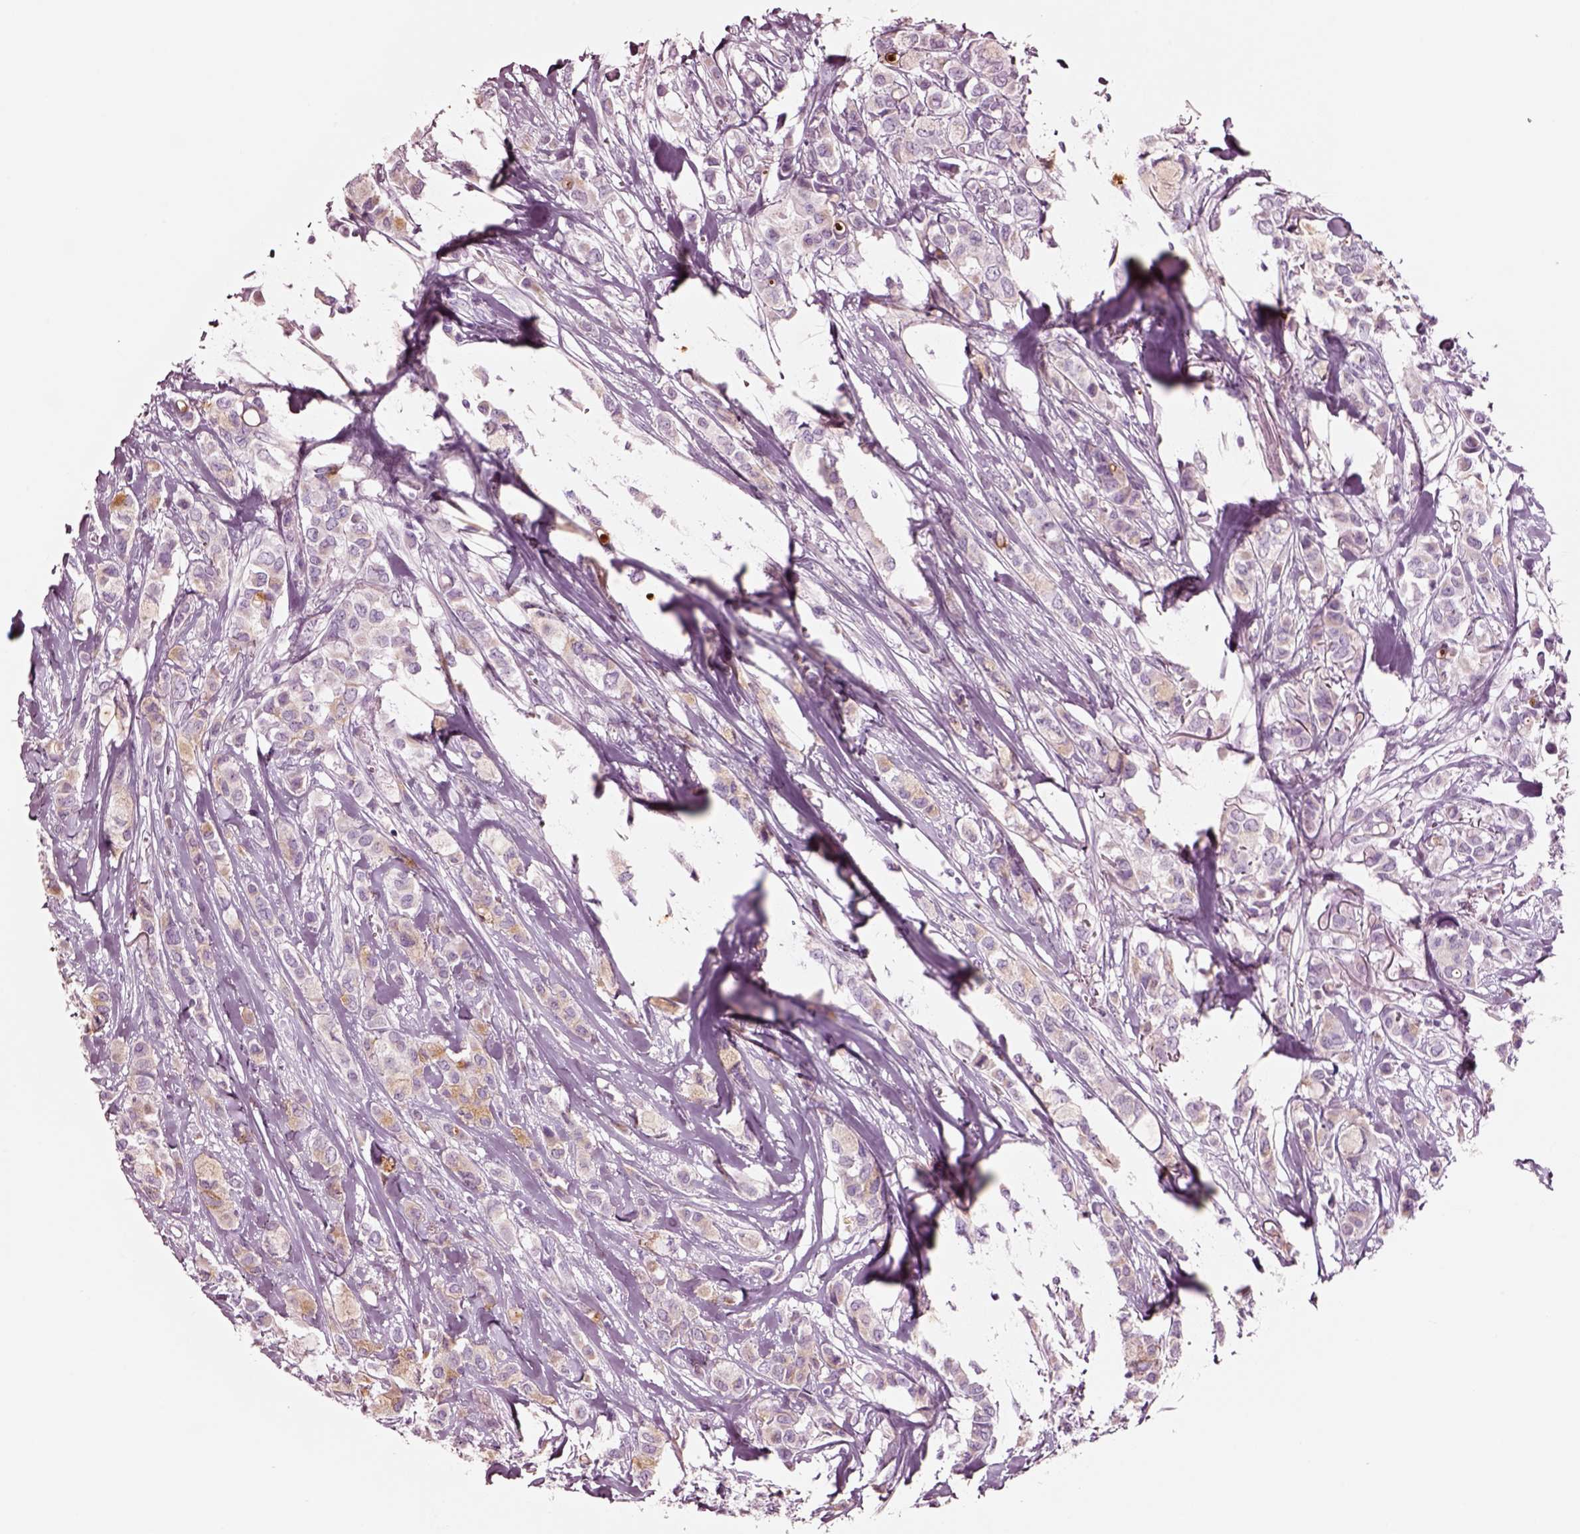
{"staining": {"intensity": "weak", "quantity": "<25%", "location": "cytoplasmic/membranous"}, "tissue": "breast cancer", "cell_type": "Tumor cells", "image_type": "cancer", "snomed": [{"axis": "morphology", "description": "Duct carcinoma"}, {"axis": "topography", "description": "Breast"}], "caption": "Immunohistochemistry photomicrograph of human intraductal carcinoma (breast) stained for a protein (brown), which shows no expression in tumor cells. (DAB IHC, high magnification).", "gene": "NMRK2", "patient": {"sex": "female", "age": 85}}